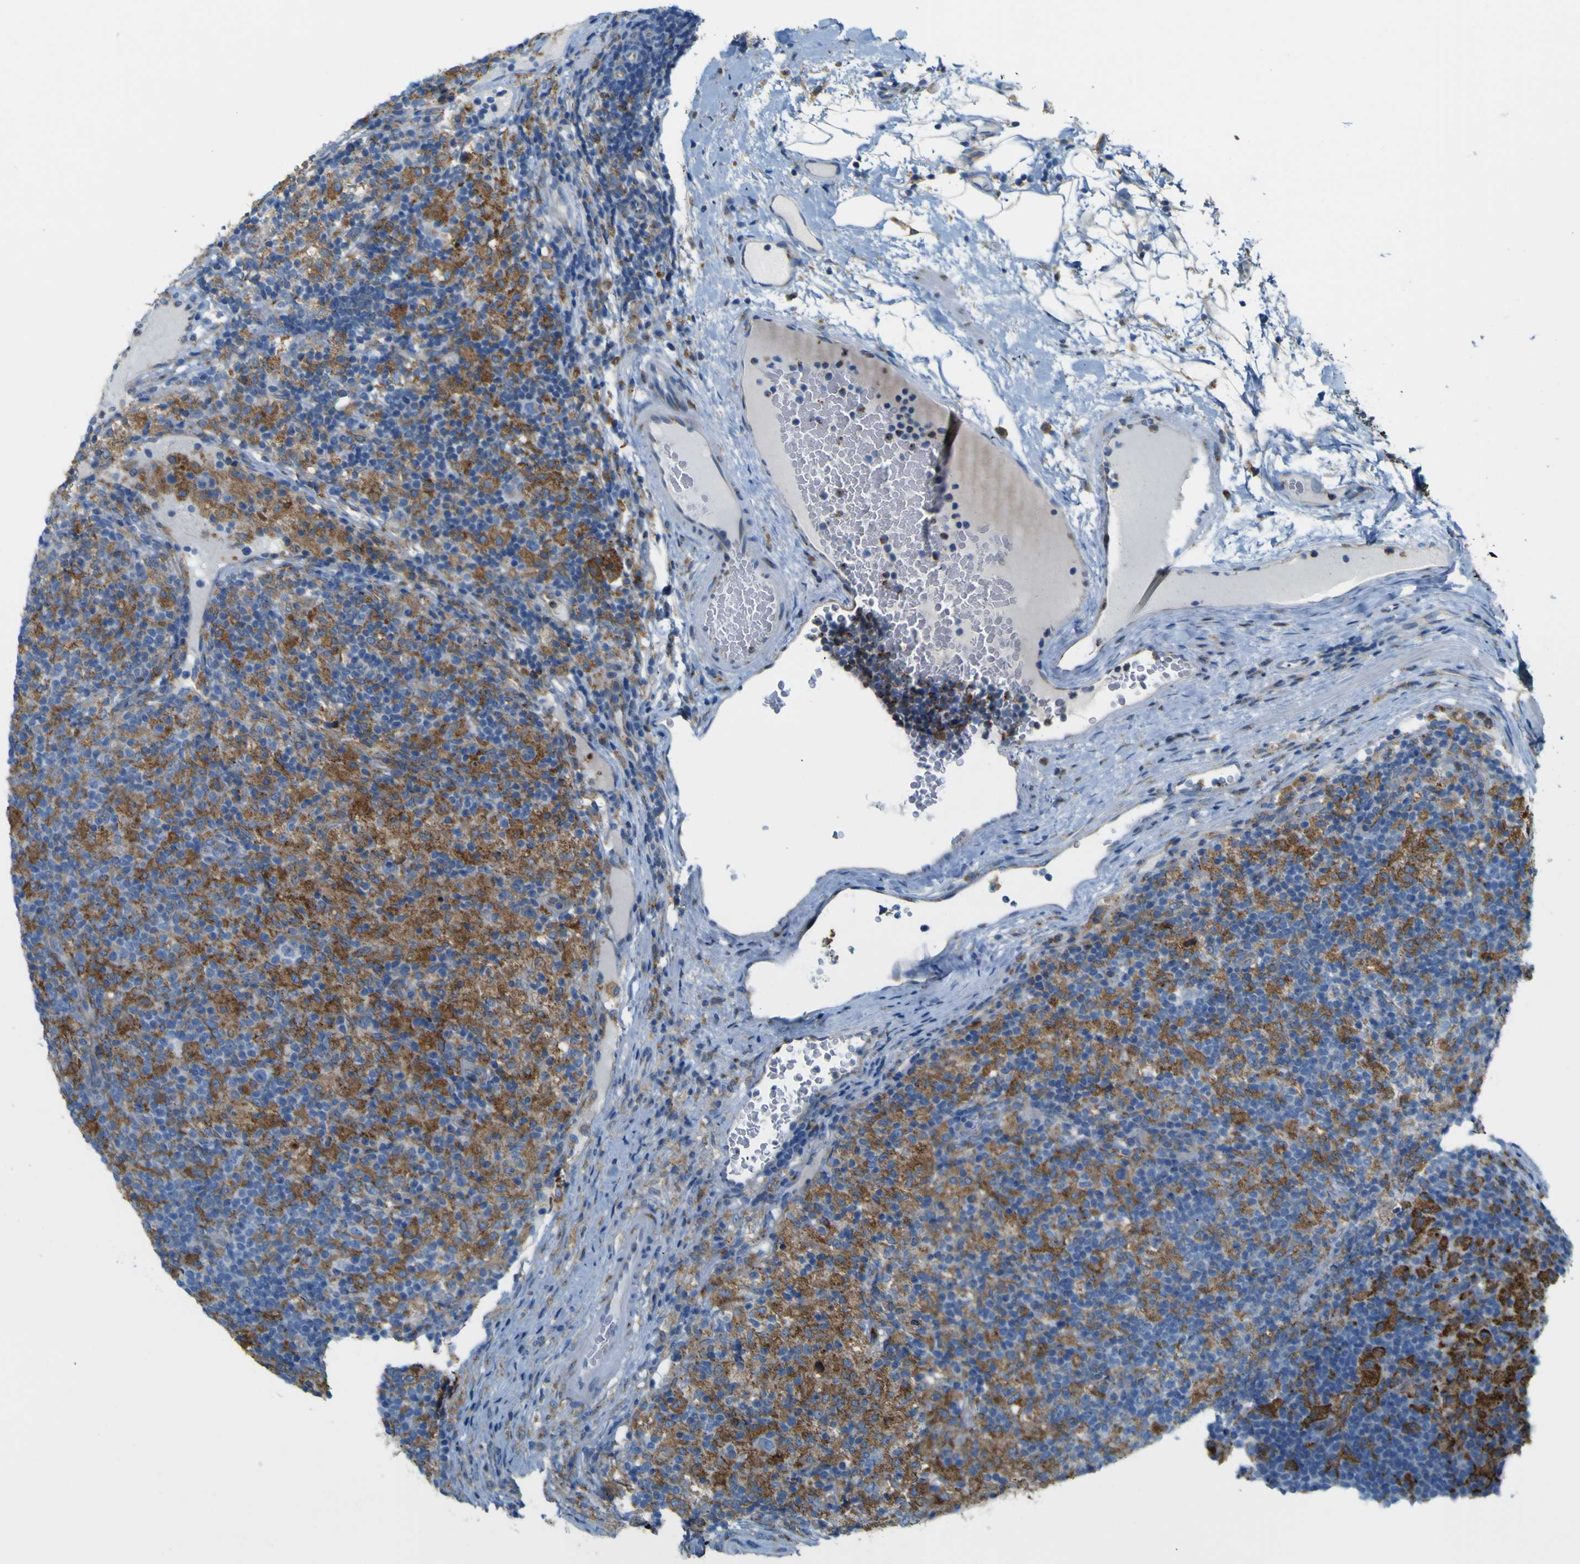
{"staining": {"intensity": "moderate", "quantity": ">75%", "location": "cytoplasmic/membranous"}, "tissue": "lymphoma", "cell_type": "Tumor cells", "image_type": "cancer", "snomed": [{"axis": "morphology", "description": "Hodgkin's disease, NOS"}, {"axis": "topography", "description": "Lymph node"}], "caption": "Immunohistochemistry (IHC) histopathology image of neoplastic tissue: lymphoma stained using immunohistochemistry exhibits medium levels of moderate protein expression localized specifically in the cytoplasmic/membranous of tumor cells, appearing as a cytoplasmic/membranous brown color.", "gene": "IGF2R", "patient": {"sex": "male", "age": 70}}